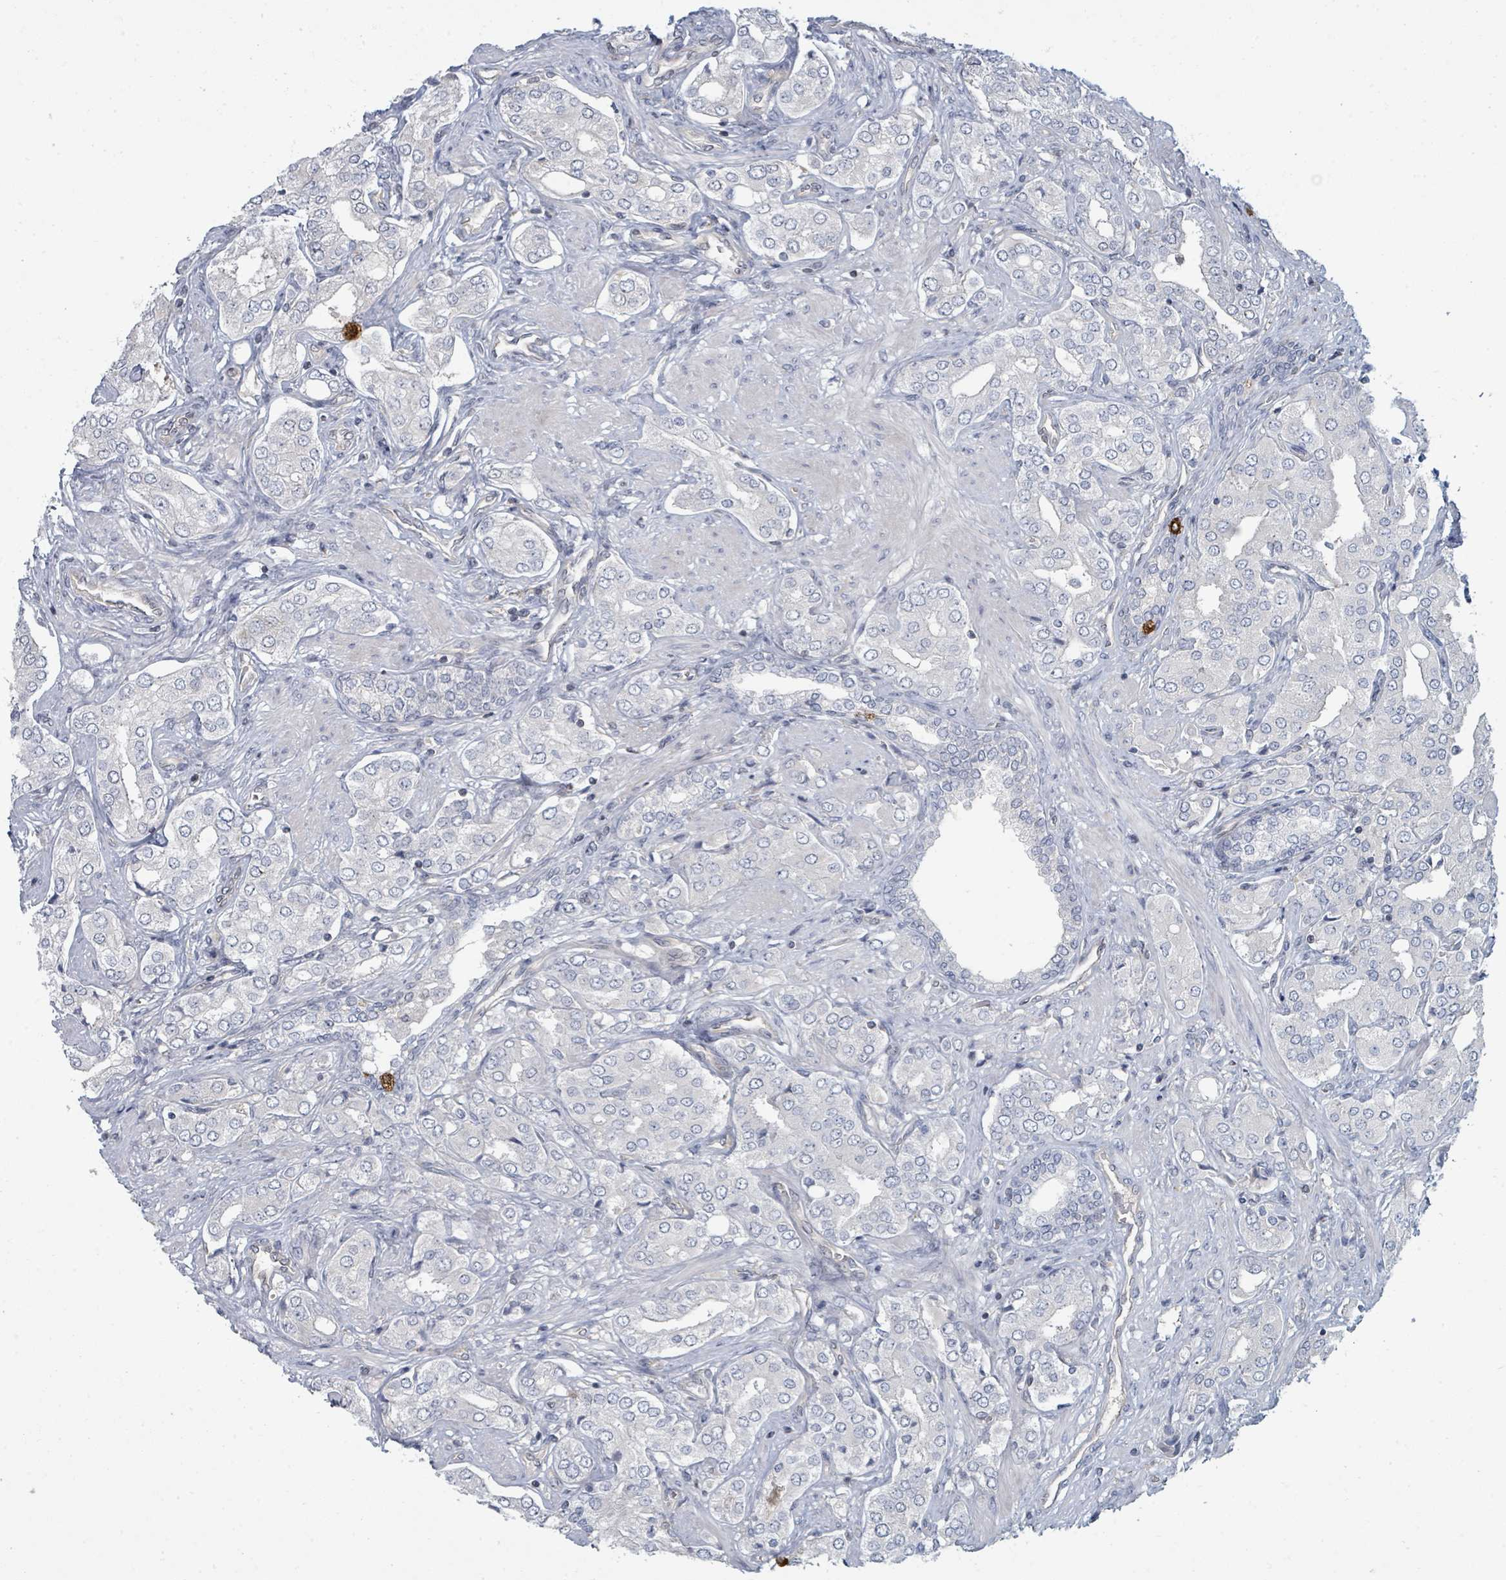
{"staining": {"intensity": "negative", "quantity": "none", "location": "none"}, "tissue": "prostate cancer", "cell_type": "Tumor cells", "image_type": "cancer", "snomed": [{"axis": "morphology", "description": "Adenocarcinoma, High grade"}, {"axis": "topography", "description": "Prostate"}], "caption": "Tumor cells show no significant protein staining in prostate cancer (high-grade adenocarcinoma). Brightfield microscopy of immunohistochemistry (IHC) stained with DAB (brown) and hematoxylin (blue), captured at high magnification.", "gene": "SLC25A45", "patient": {"sex": "male", "age": 71}}